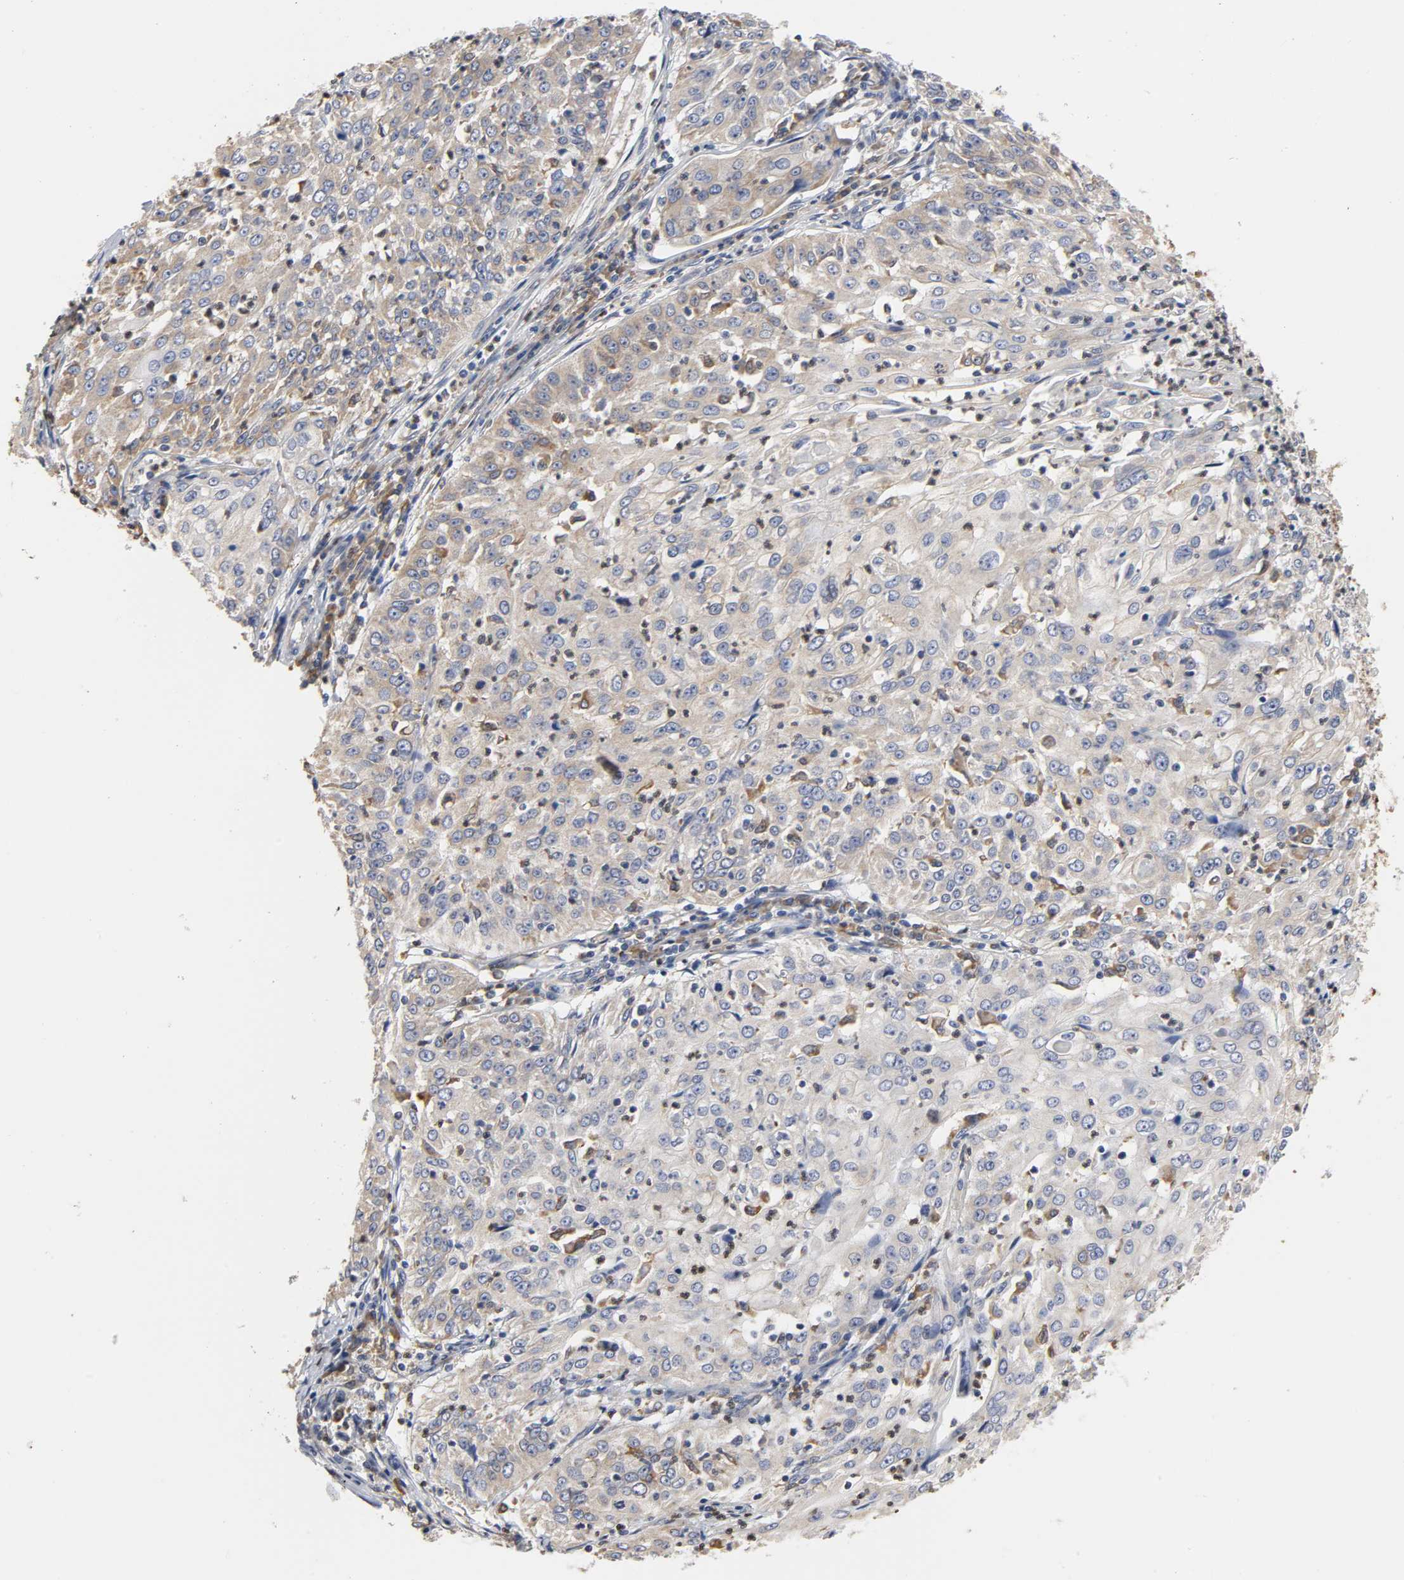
{"staining": {"intensity": "weak", "quantity": "<25%", "location": "cytoplasmic/membranous"}, "tissue": "cervical cancer", "cell_type": "Tumor cells", "image_type": "cancer", "snomed": [{"axis": "morphology", "description": "Squamous cell carcinoma, NOS"}, {"axis": "topography", "description": "Cervix"}], "caption": "Histopathology image shows no protein positivity in tumor cells of cervical cancer tissue. Brightfield microscopy of immunohistochemistry (IHC) stained with DAB (3,3'-diaminobenzidine) (brown) and hematoxylin (blue), captured at high magnification.", "gene": "HCK", "patient": {"sex": "female", "age": 39}}